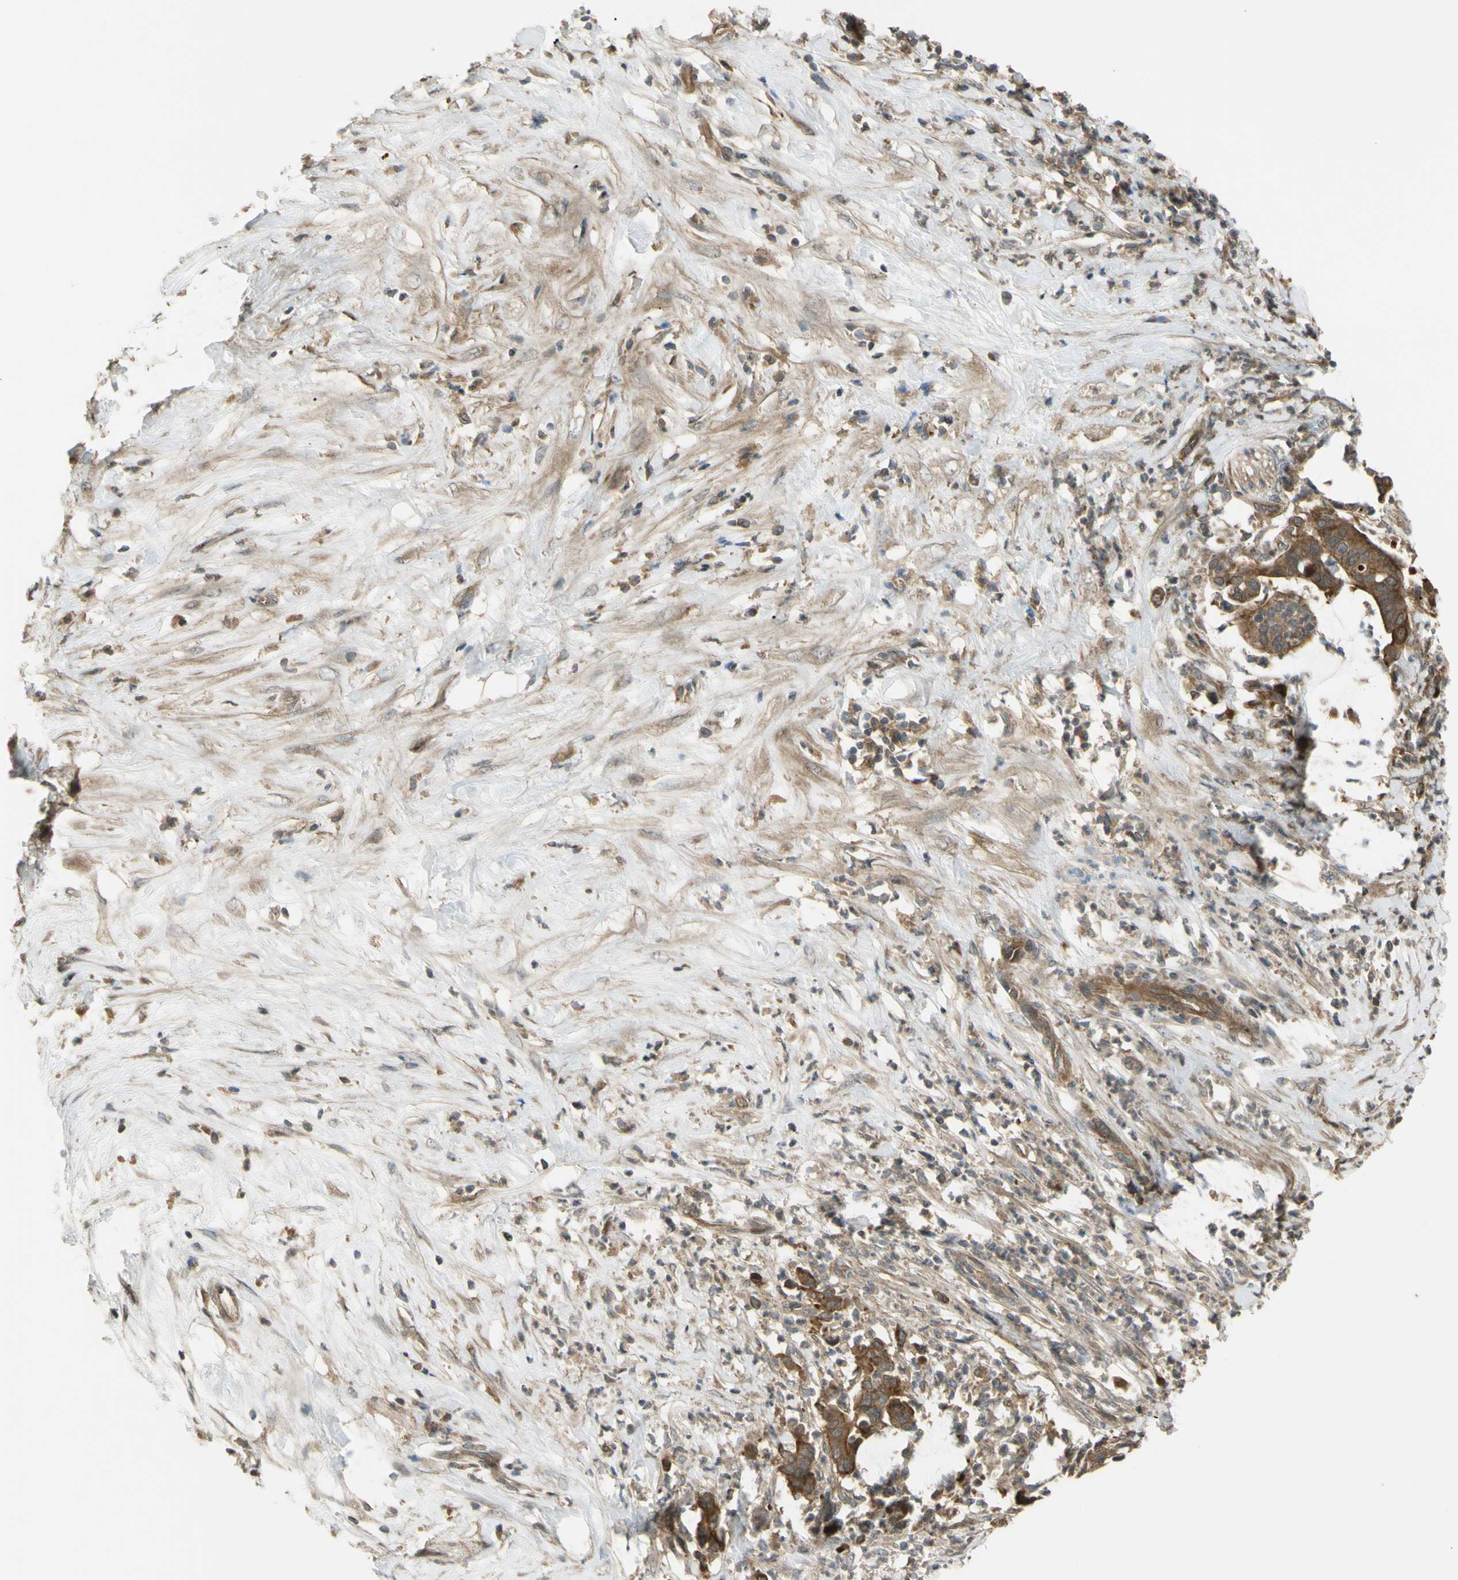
{"staining": {"intensity": "moderate", "quantity": ">75%", "location": "cytoplasmic/membranous"}, "tissue": "pancreatic cancer", "cell_type": "Tumor cells", "image_type": "cancer", "snomed": [{"axis": "morphology", "description": "Adenocarcinoma, NOS"}, {"axis": "topography", "description": "Pancreas"}], "caption": "Protein positivity by immunohistochemistry demonstrates moderate cytoplasmic/membranous expression in approximately >75% of tumor cells in pancreatic cancer (adenocarcinoma). (DAB = brown stain, brightfield microscopy at high magnification).", "gene": "FLII", "patient": {"sex": "male", "age": 41}}